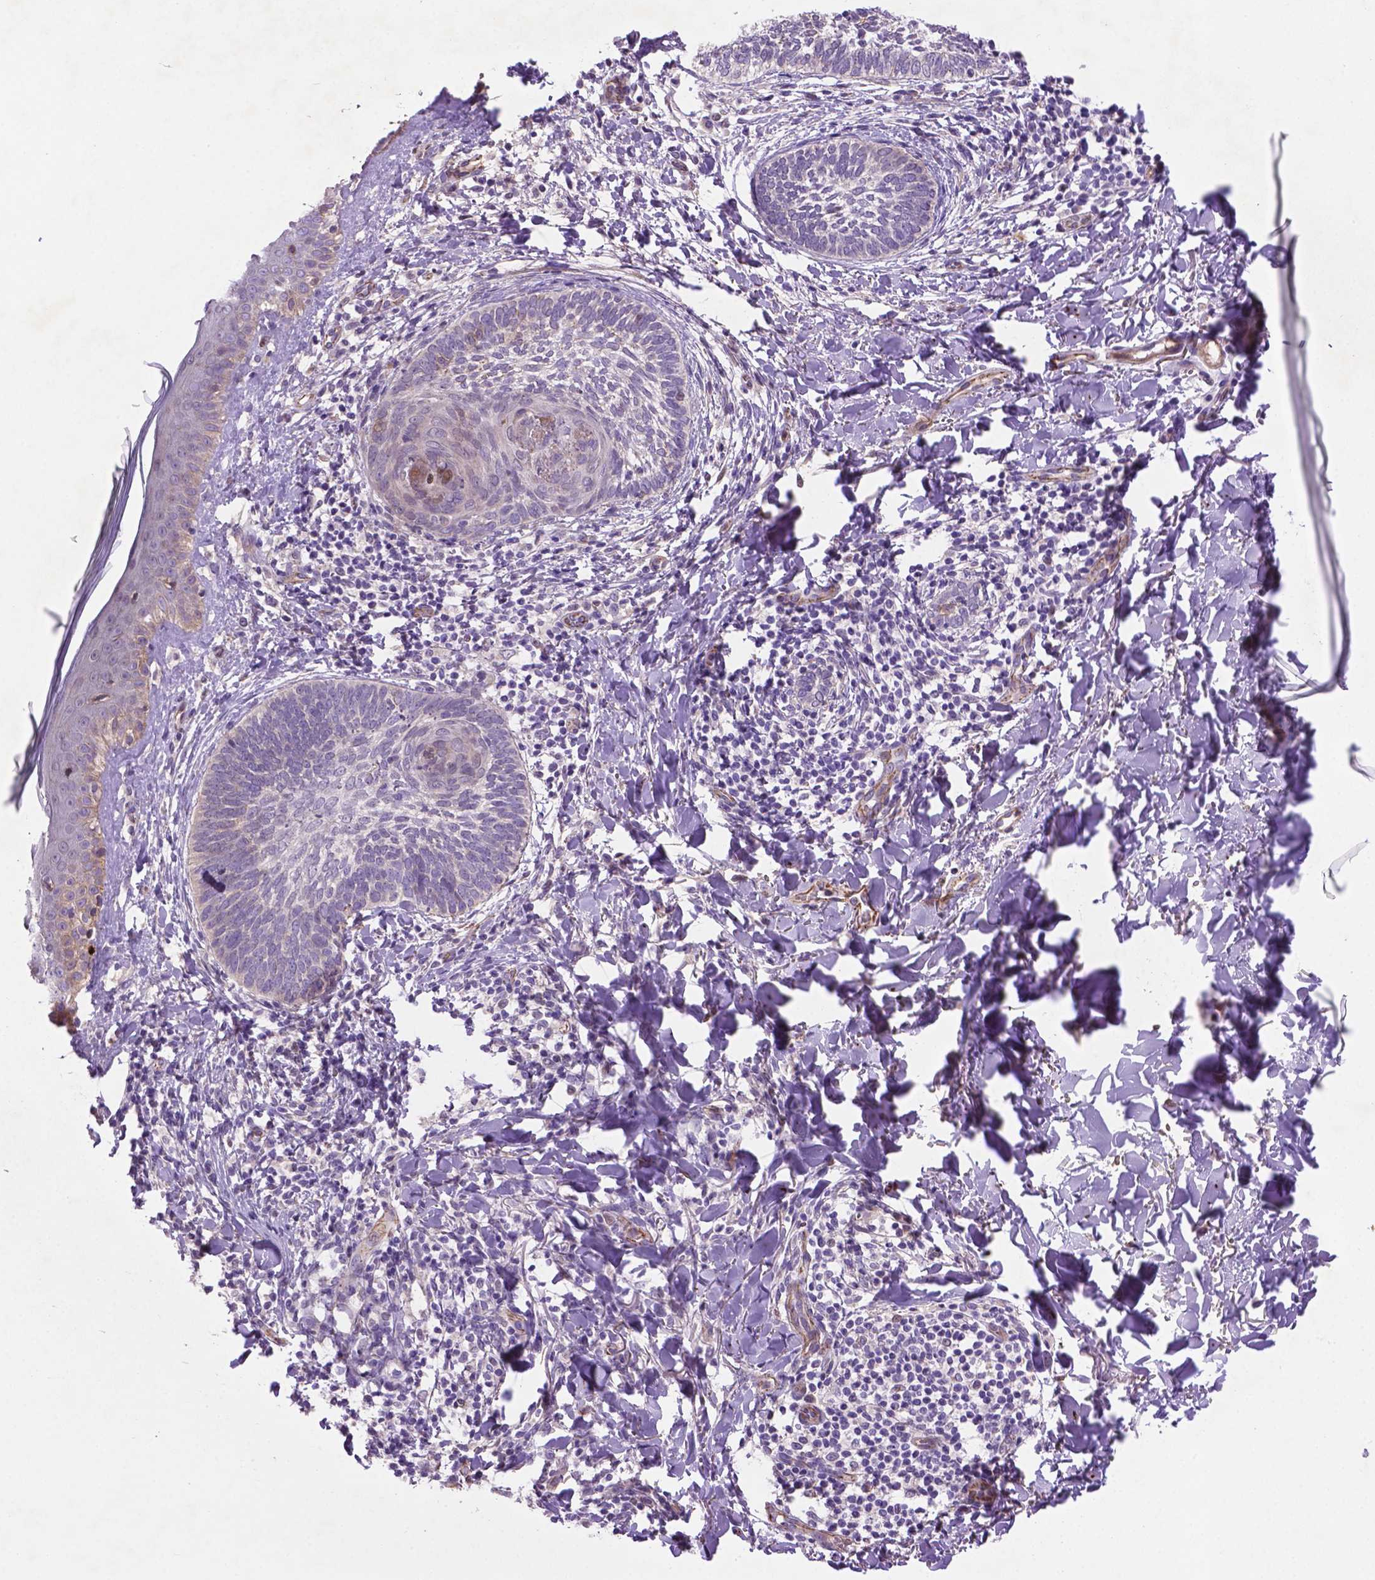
{"staining": {"intensity": "negative", "quantity": "none", "location": "none"}, "tissue": "skin cancer", "cell_type": "Tumor cells", "image_type": "cancer", "snomed": [{"axis": "morphology", "description": "Normal tissue, NOS"}, {"axis": "morphology", "description": "Basal cell carcinoma"}, {"axis": "topography", "description": "Skin"}], "caption": "Skin cancer was stained to show a protein in brown. There is no significant positivity in tumor cells.", "gene": "CCER2", "patient": {"sex": "male", "age": 46}}